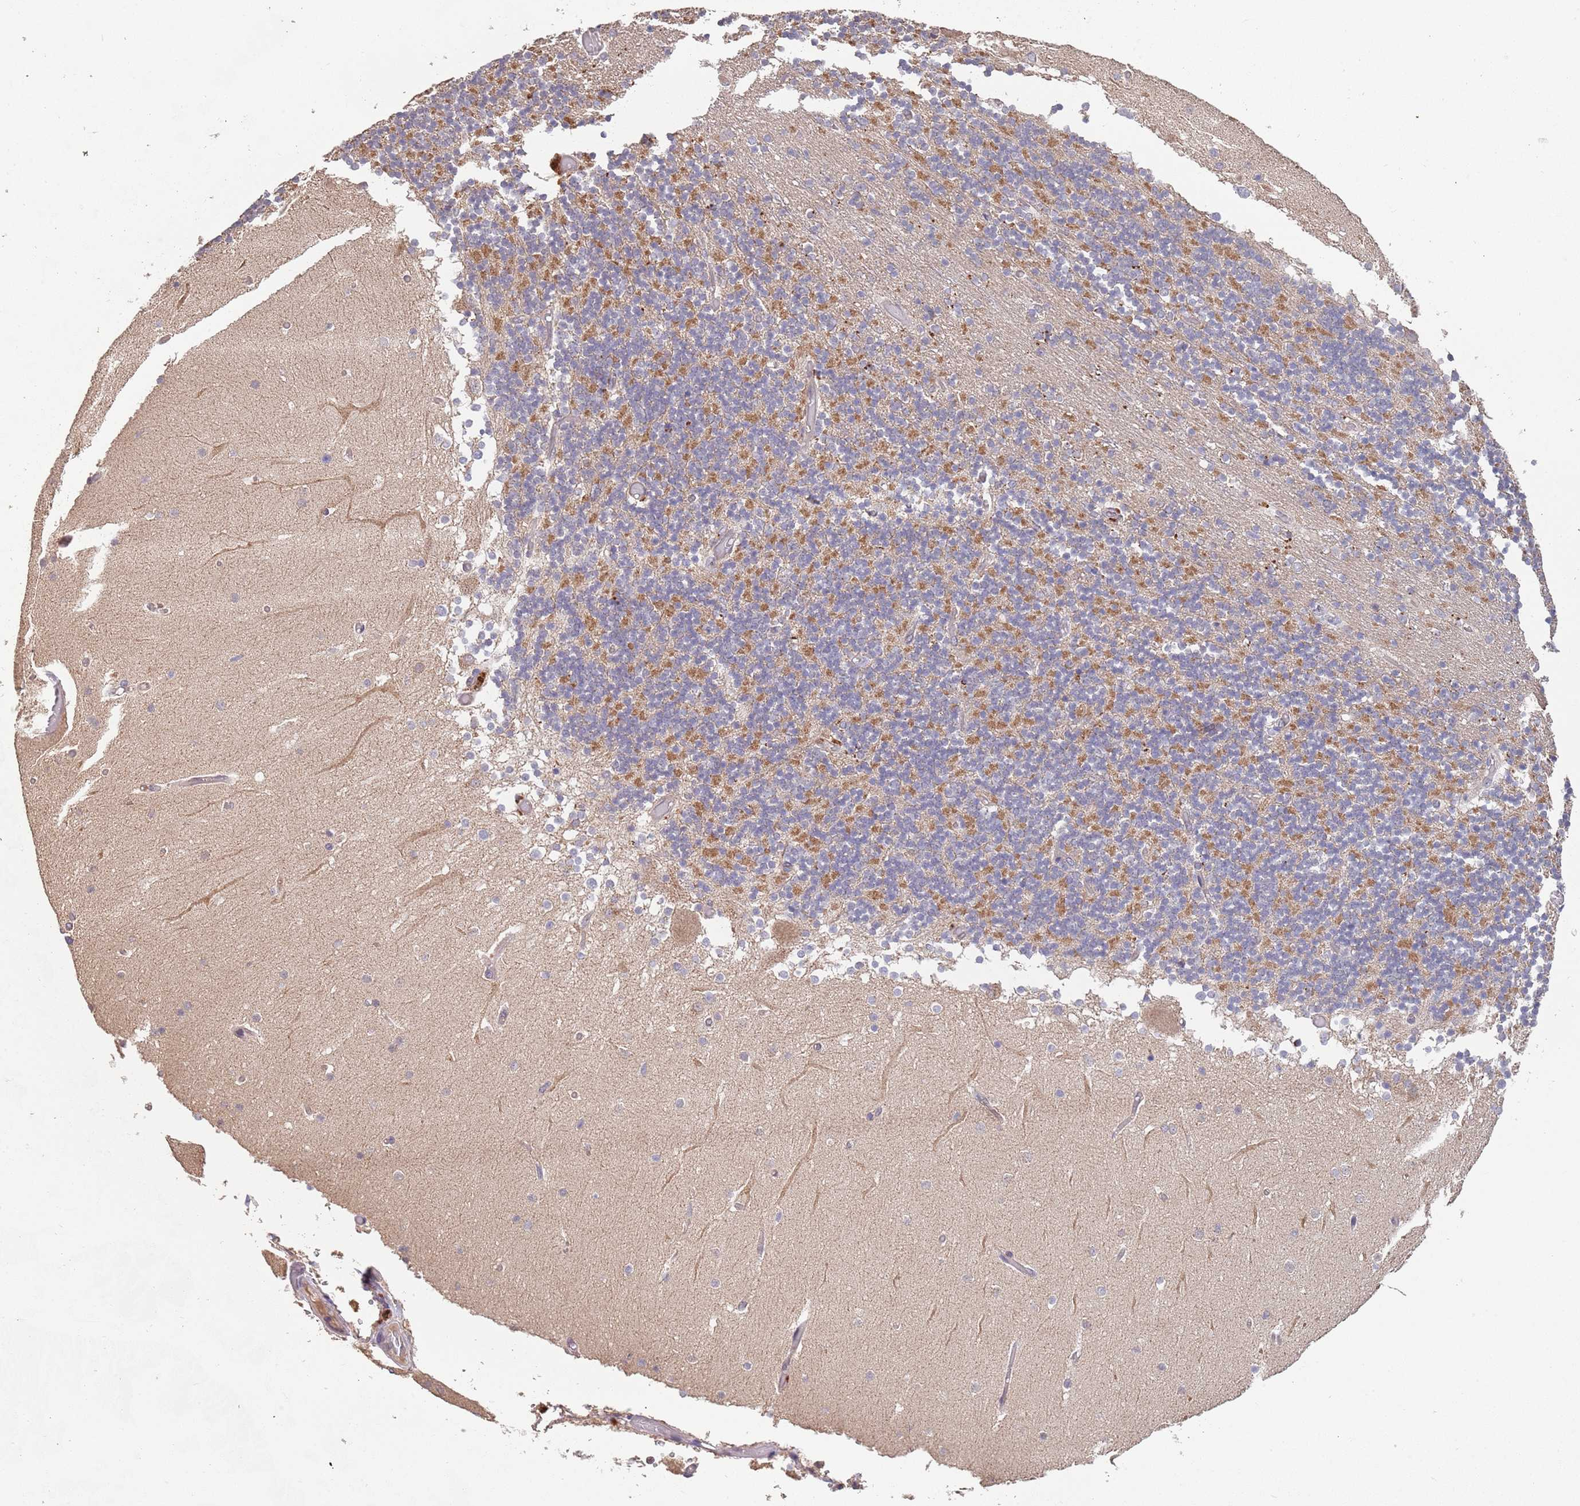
{"staining": {"intensity": "moderate", "quantity": "25%-75%", "location": "cytoplasmic/membranous"}, "tissue": "cerebellum", "cell_type": "Cells in granular layer", "image_type": "normal", "snomed": [{"axis": "morphology", "description": "Normal tissue, NOS"}, {"axis": "topography", "description": "Cerebellum"}], "caption": "The image displays immunohistochemical staining of normal cerebellum. There is moderate cytoplasmic/membranous expression is identified in approximately 25%-75% of cells in granular layer.", "gene": "TMEM64", "patient": {"sex": "female", "age": 28}}